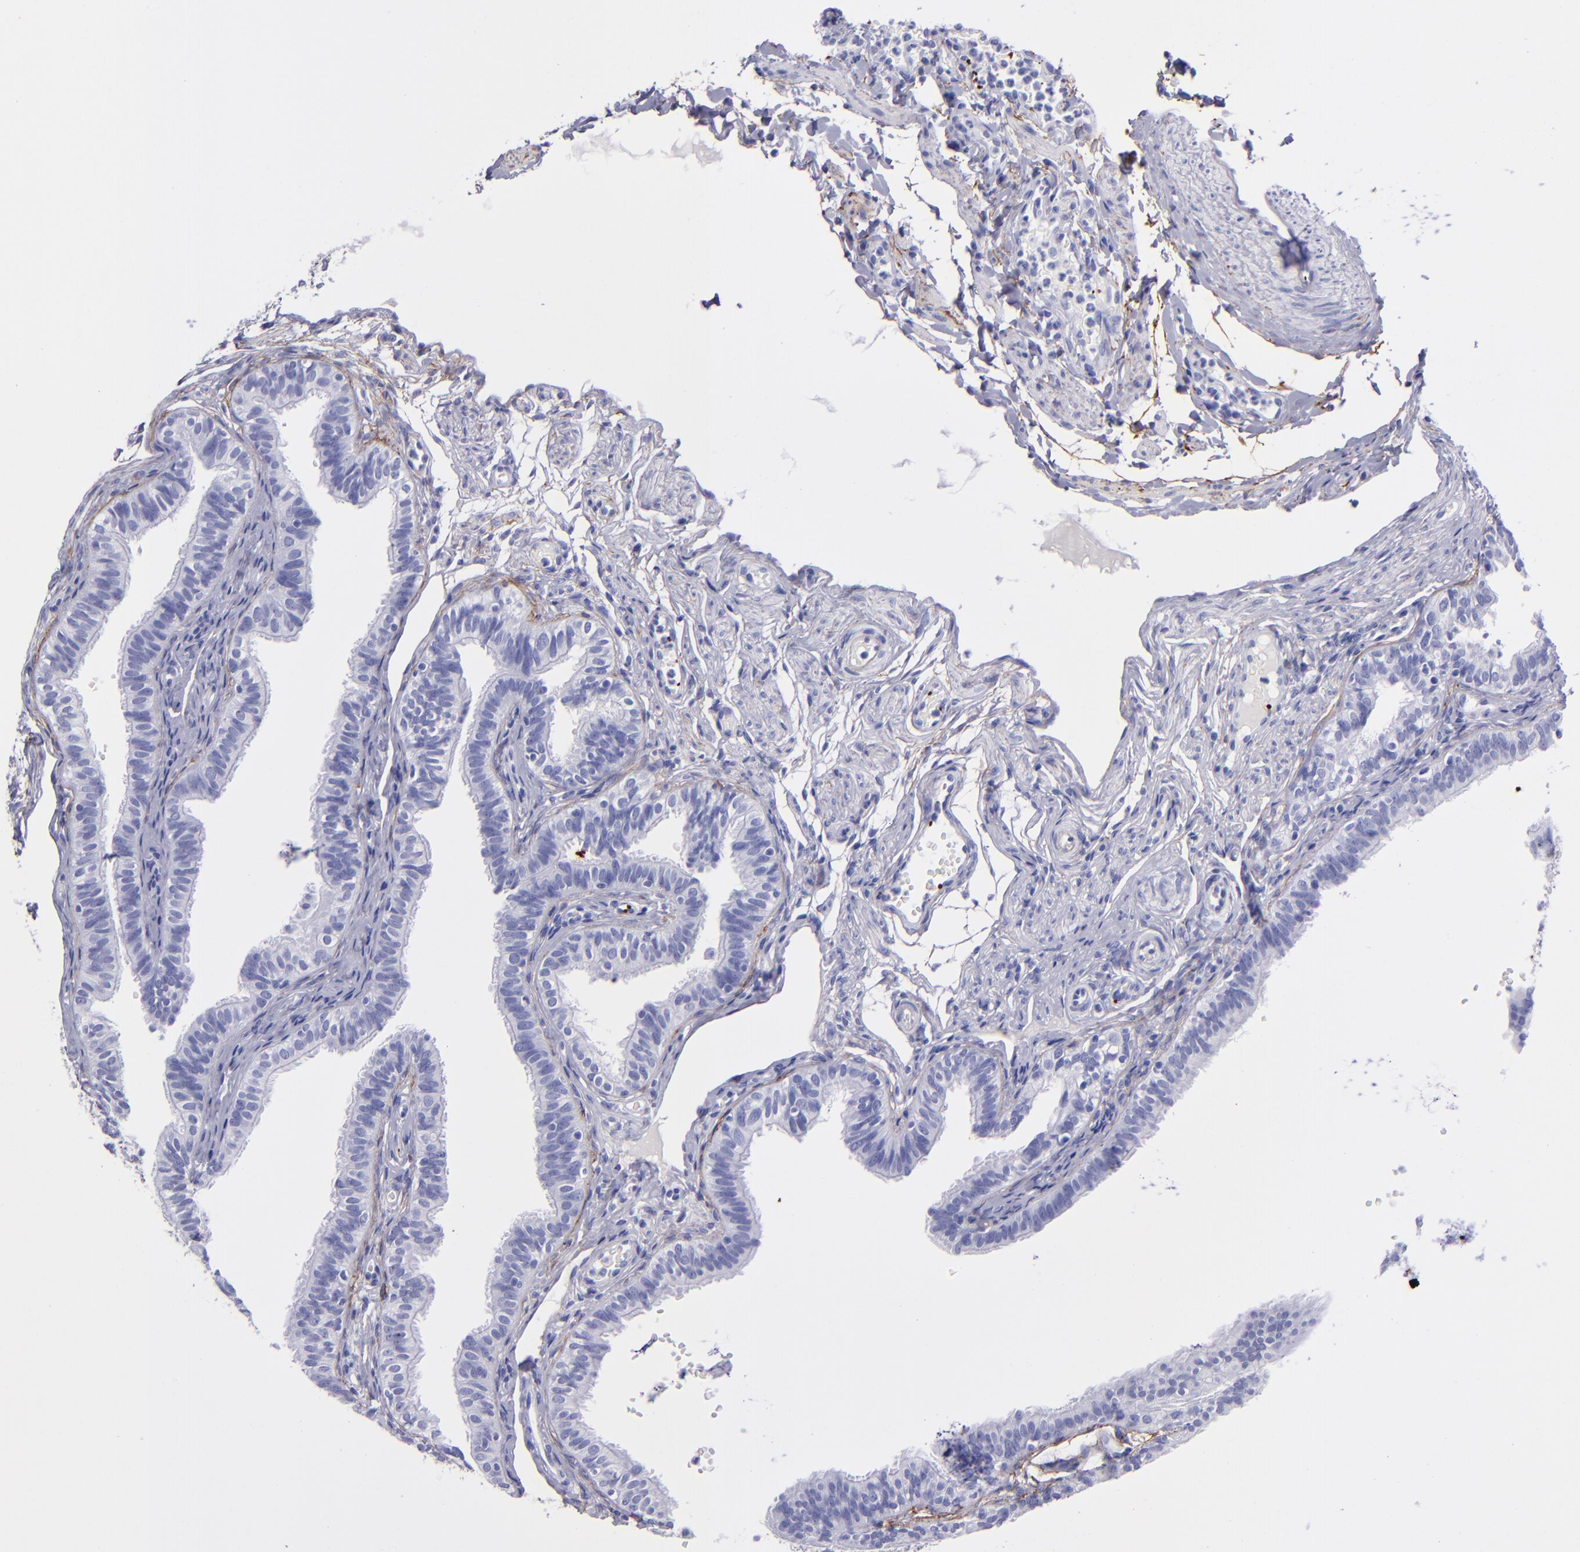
{"staining": {"intensity": "negative", "quantity": "none", "location": "none"}, "tissue": "fallopian tube", "cell_type": "Glandular cells", "image_type": "normal", "snomed": [{"axis": "morphology", "description": "Normal tissue, NOS"}, {"axis": "morphology", "description": "Dermoid, NOS"}, {"axis": "topography", "description": "Fallopian tube"}], "caption": "Immunohistochemistry of unremarkable human fallopian tube demonstrates no expression in glandular cells.", "gene": "EFCAB13", "patient": {"sex": "female", "age": 33}}